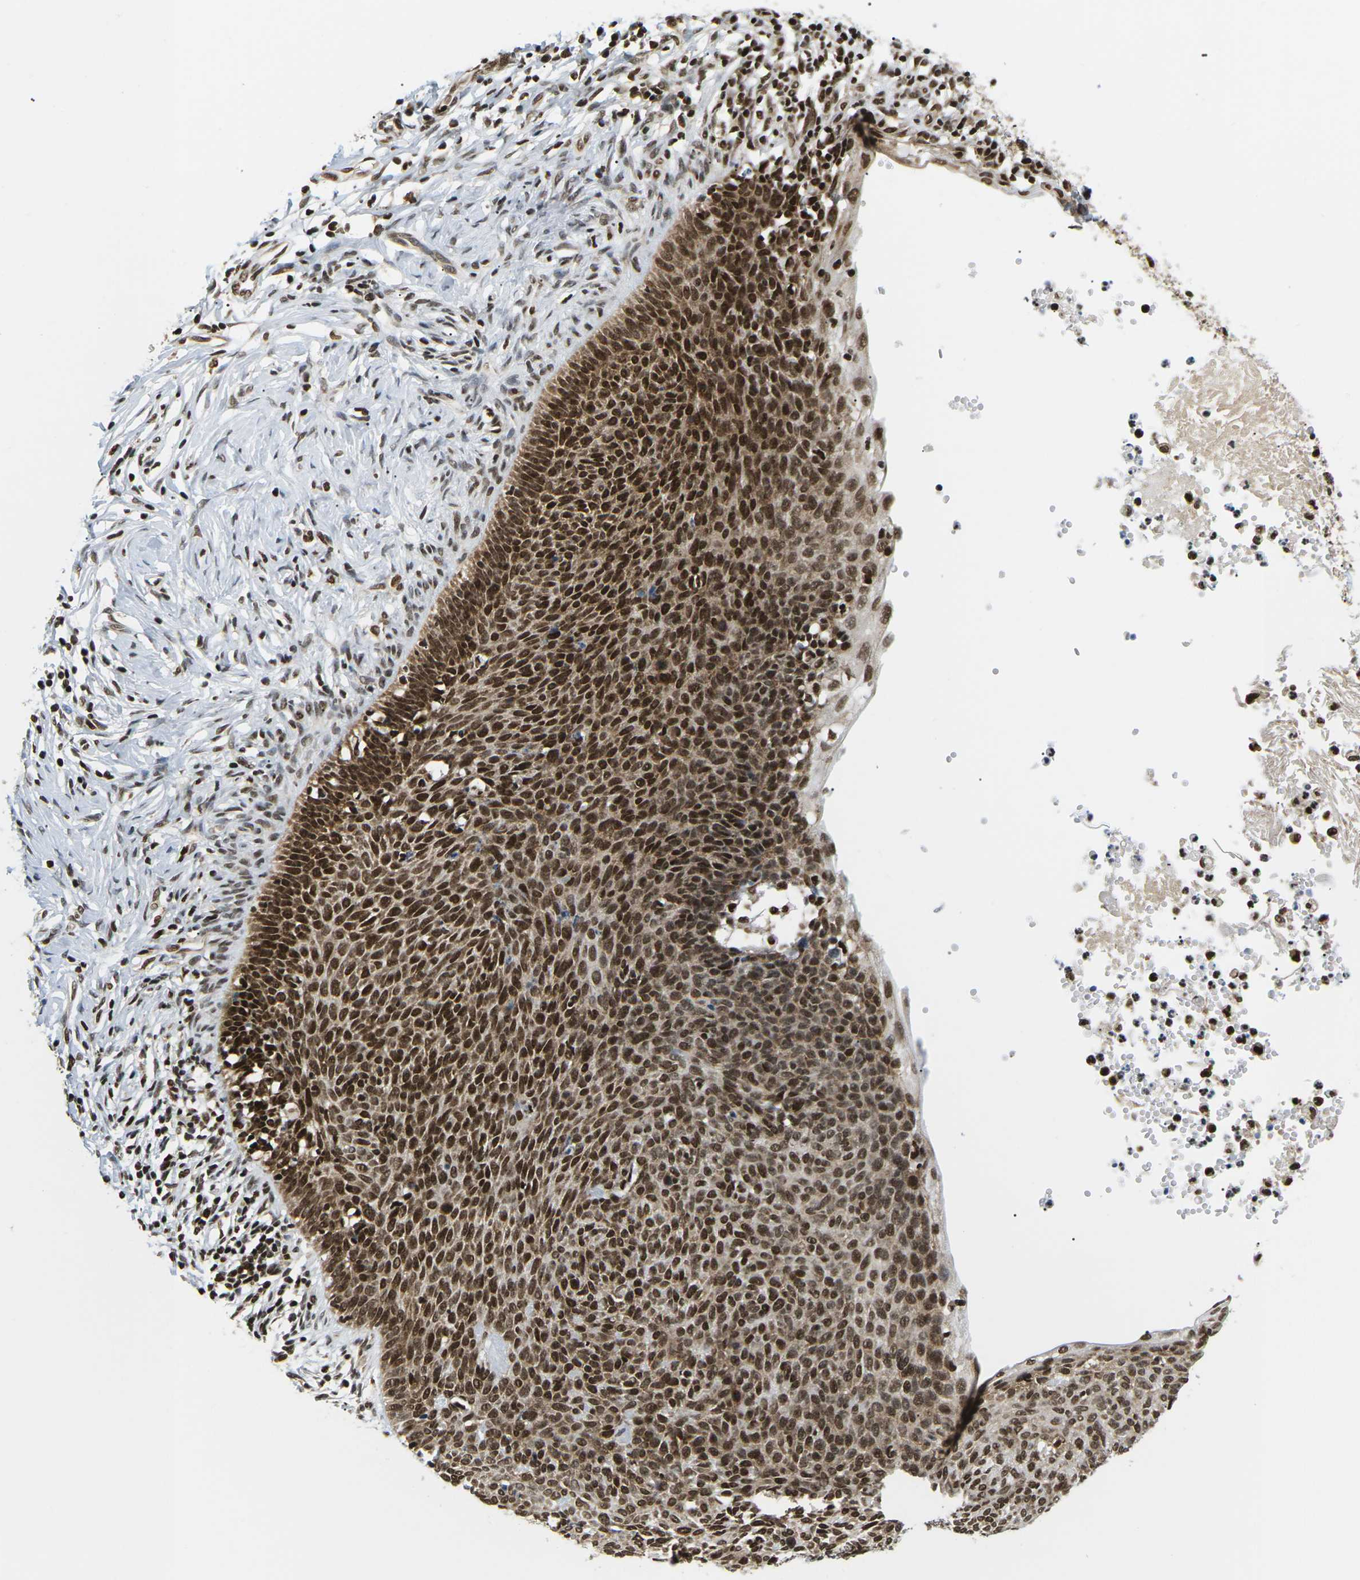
{"staining": {"intensity": "moderate", "quantity": ">75%", "location": "cytoplasmic/membranous,nuclear"}, "tissue": "skin cancer", "cell_type": "Tumor cells", "image_type": "cancer", "snomed": [{"axis": "morphology", "description": "Normal tissue, NOS"}, {"axis": "morphology", "description": "Basal cell carcinoma"}, {"axis": "topography", "description": "Skin"}], "caption": "The photomicrograph demonstrates staining of basal cell carcinoma (skin), revealing moderate cytoplasmic/membranous and nuclear protein positivity (brown color) within tumor cells.", "gene": "CELF1", "patient": {"sex": "male", "age": 87}}